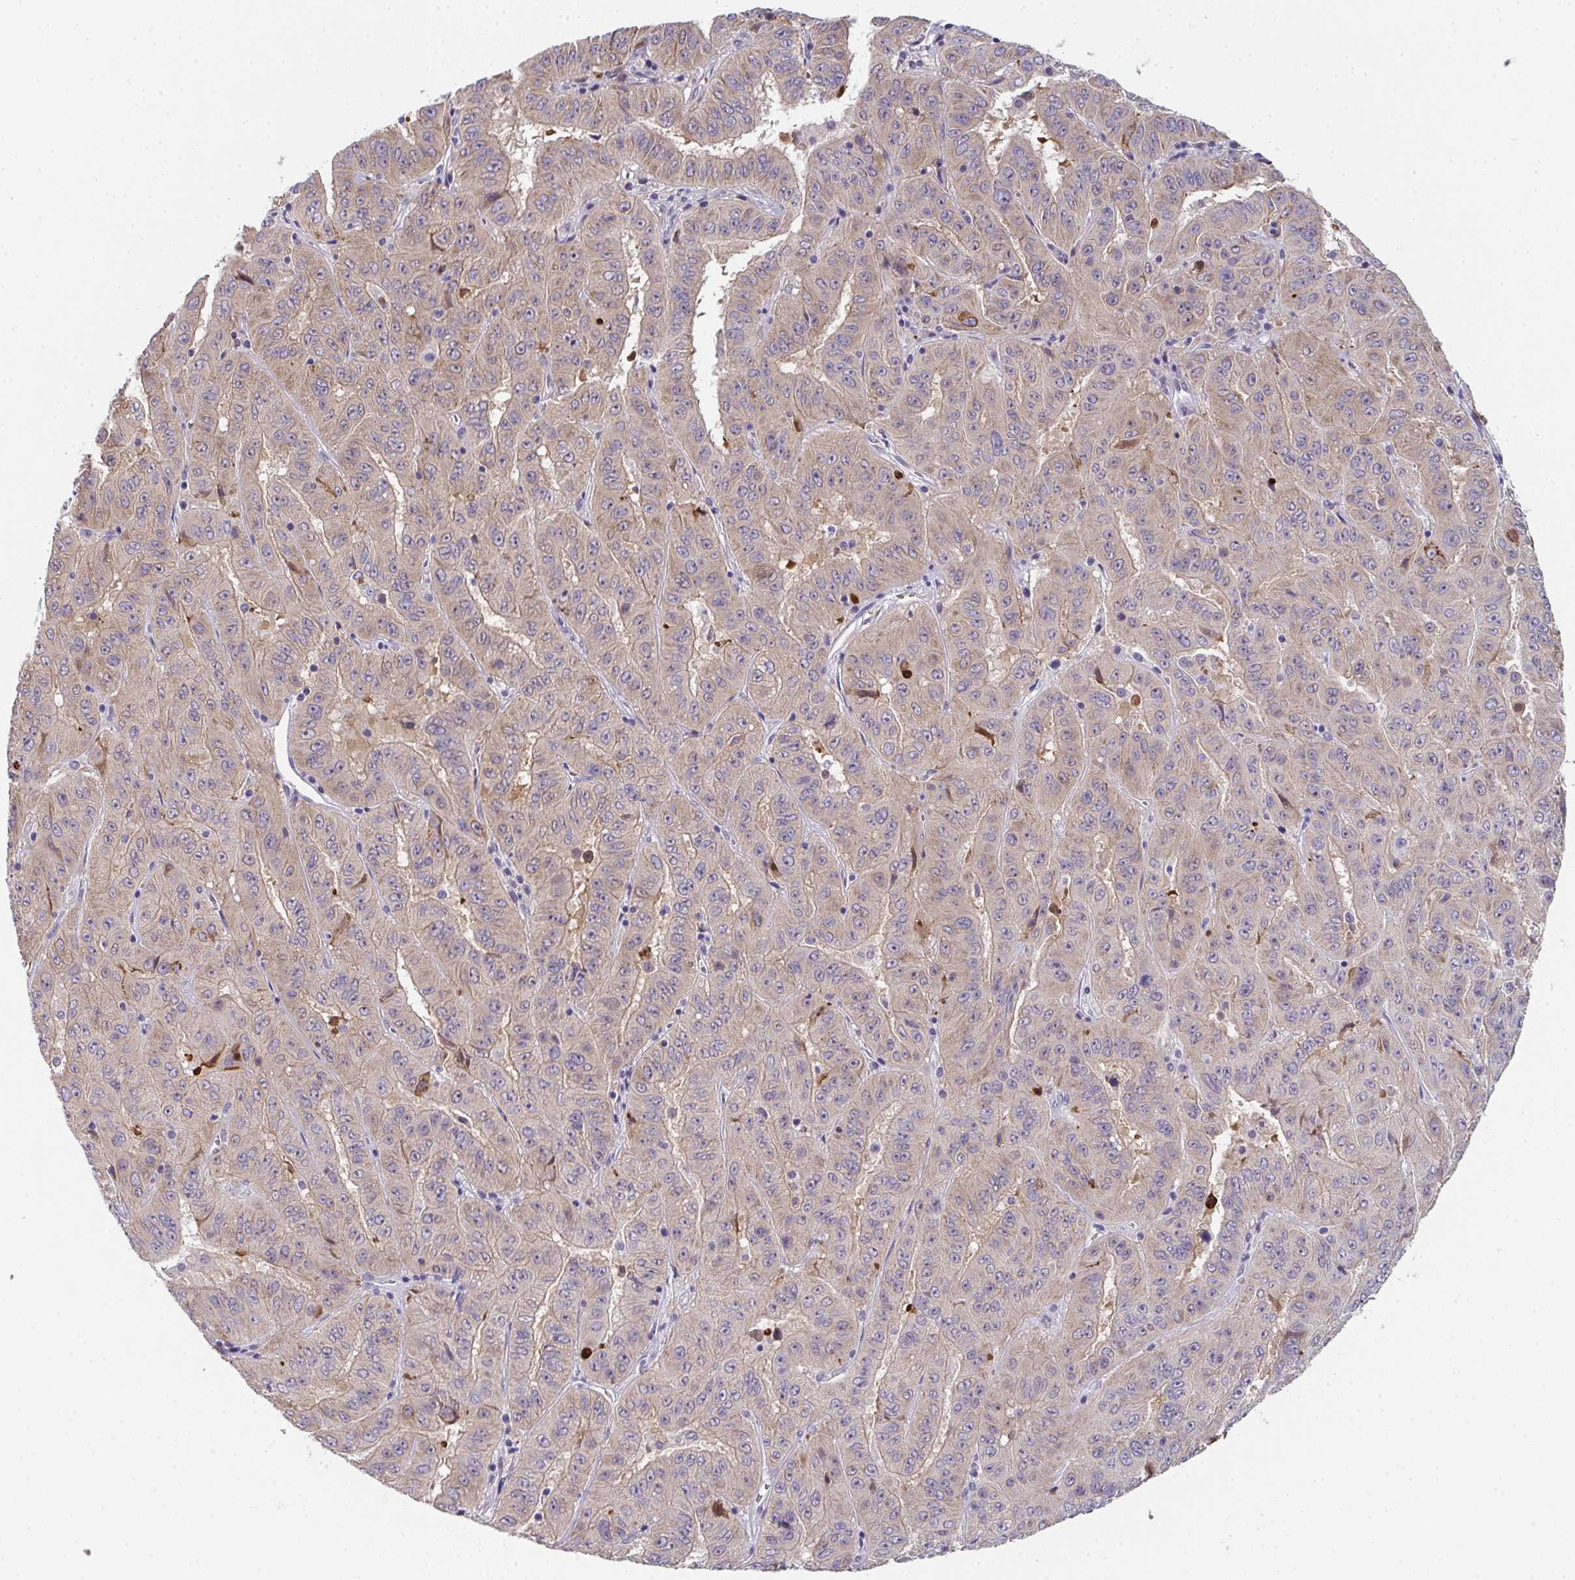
{"staining": {"intensity": "moderate", "quantity": "25%-75%", "location": "cytoplasmic/membranous"}, "tissue": "pancreatic cancer", "cell_type": "Tumor cells", "image_type": "cancer", "snomed": [{"axis": "morphology", "description": "Adenocarcinoma, NOS"}, {"axis": "topography", "description": "Pancreas"}], "caption": "Adenocarcinoma (pancreatic) tissue shows moderate cytoplasmic/membranous staining in approximately 25%-75% of tumor cells, visualized by immunohistochemistry.", "gene": "RIOK1", "patient": {"sex": "male", "age": 63}}